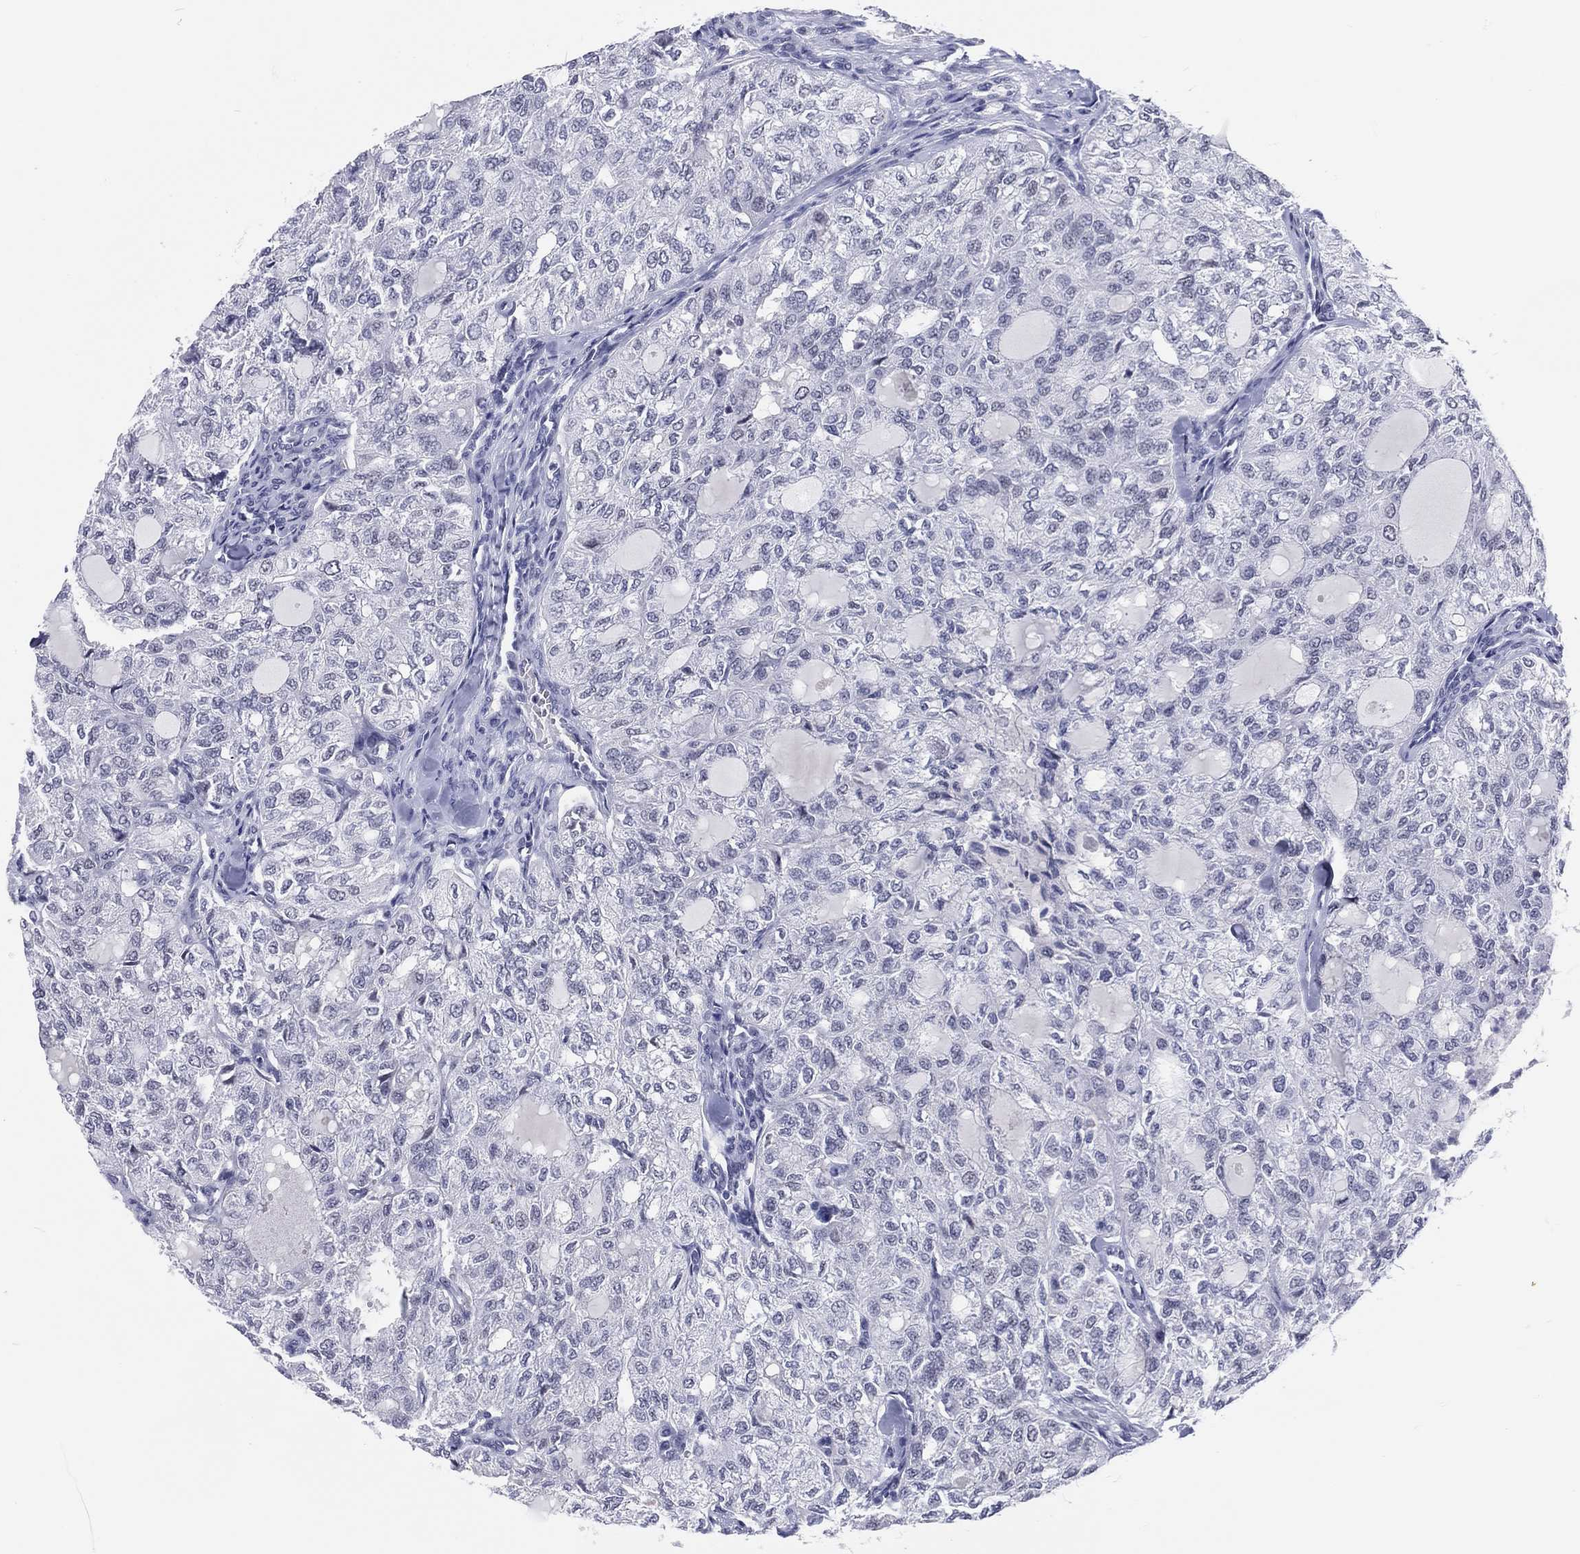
{"staining": {"intensity": "negative", "quantity": "none", "location": "none"}, "tissue": "thyroid cancer", "cell_type": "Tumor cells", "image_type": "cancer", "snomed": [{"axis": "morphology", "description": "Follicular adenoma carcinoma, NOS"}, {"axis": "topography", "description": "Thyroid gland"}], "caption": "Immunohistochemistry histopathology image of human follicular adenoma carcinoma (thyroid) stained for a protein (brown), which reveals no staining in tumor cells. (Brightfield microscopy of DAB (3,3'-diaminobenzidine) immunohistochemistry (IHC) at high magnification).", "gene": "MAPK8IP1", "patient": {"sex": "male", "age": 75}}